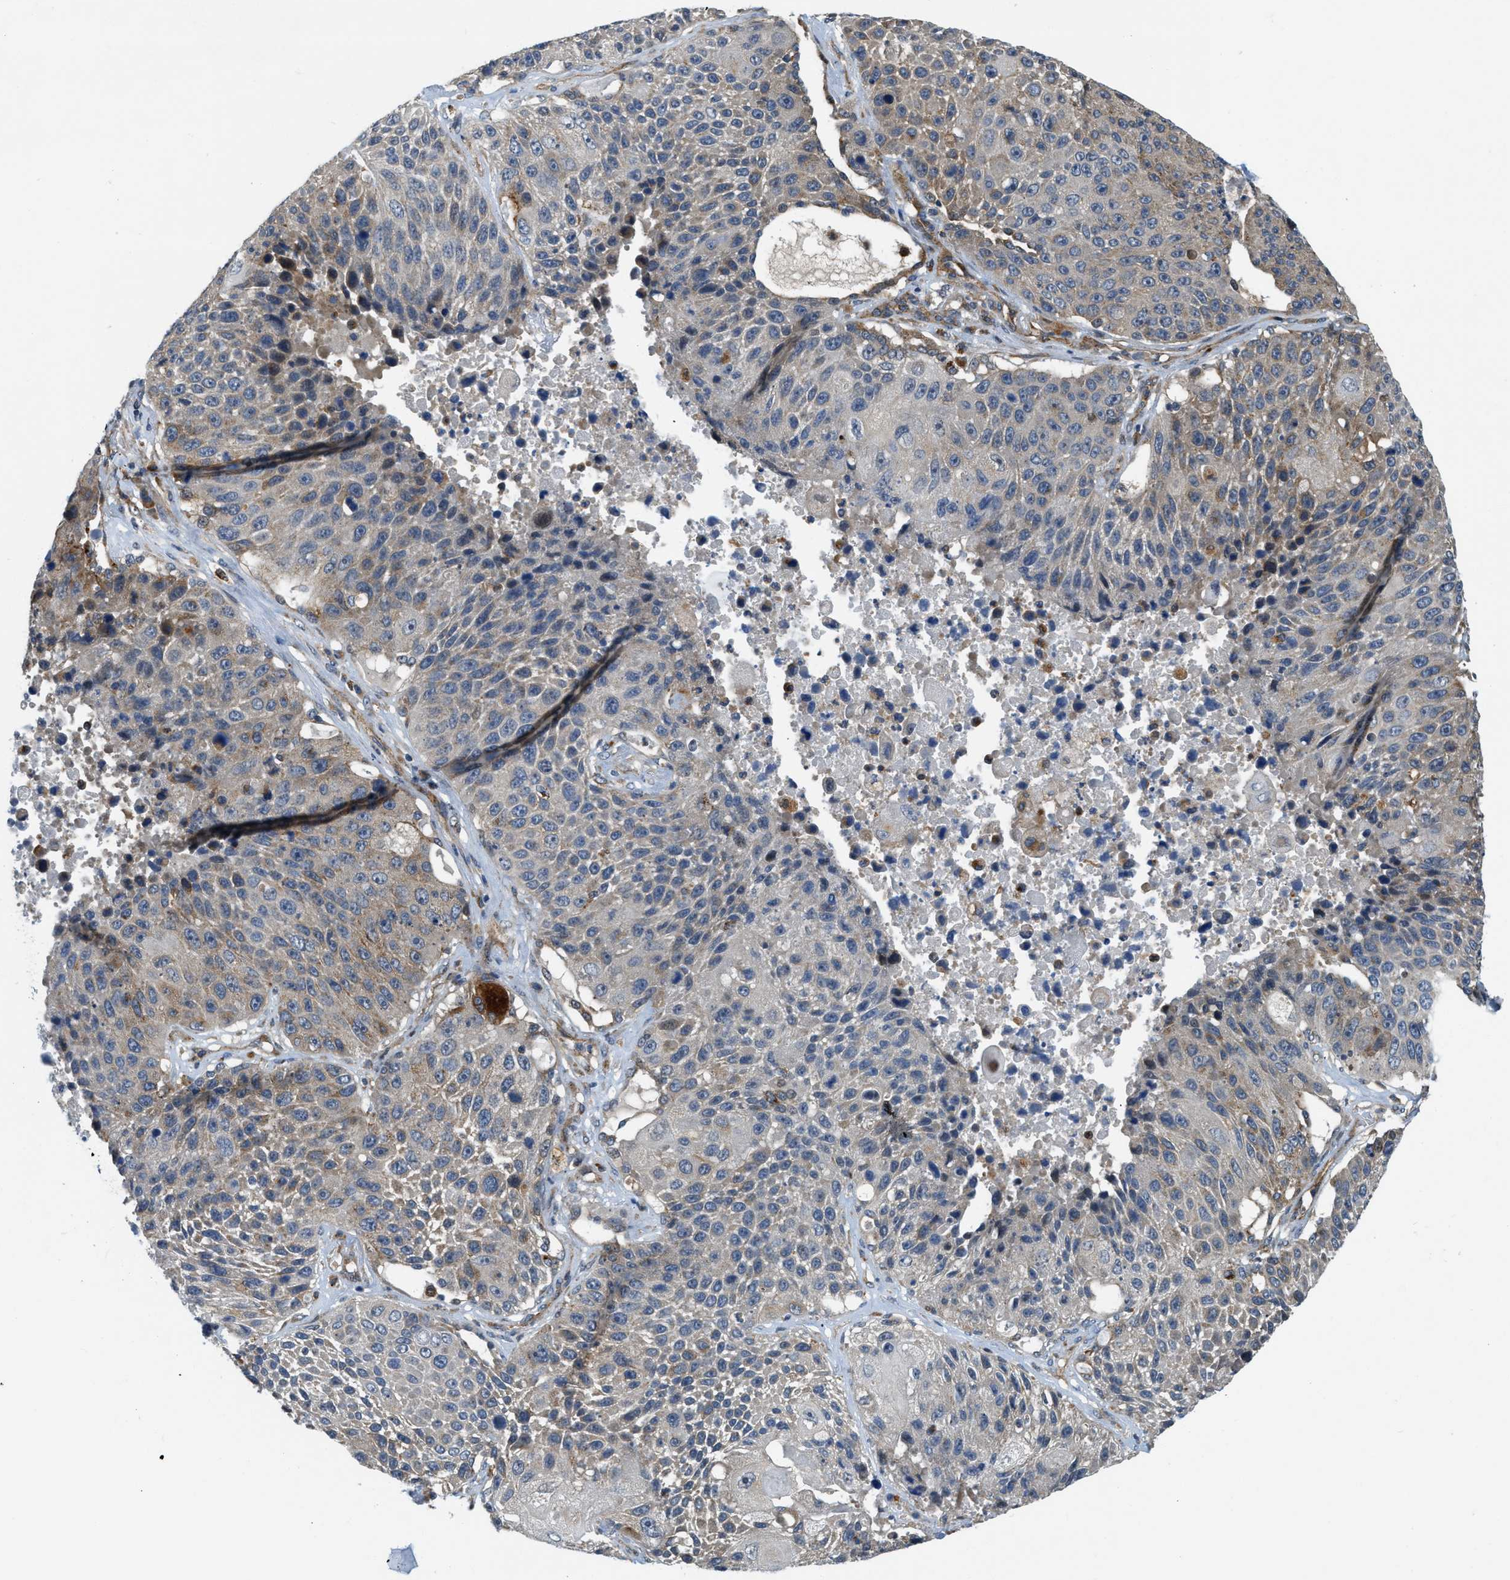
{"staining": {"intensity": "weak", "quantity": "25%-75%", "location": "cytoplasmic/membranous"}, "tissue": "lung cancer", "cell_type": "Tumor cells", "image_type": "cancer", "snomed": [{"axis": "morphology", "description": "Squamous cell carcinoma, NOS"}, {"axis": "topography", "description": "Lung"}], "caption": "A high-resolution image shows immunohistochemistry (IHC) staining of squamous cell carcinoma (lung), which demonstrates weak cytoplasmic/membranous positivity in approximately 25%-75% of tumor cells. Nuclei are stained in blue.", "gene": "STARD3NL", "patient": {"sex": "male", "age": 61}}